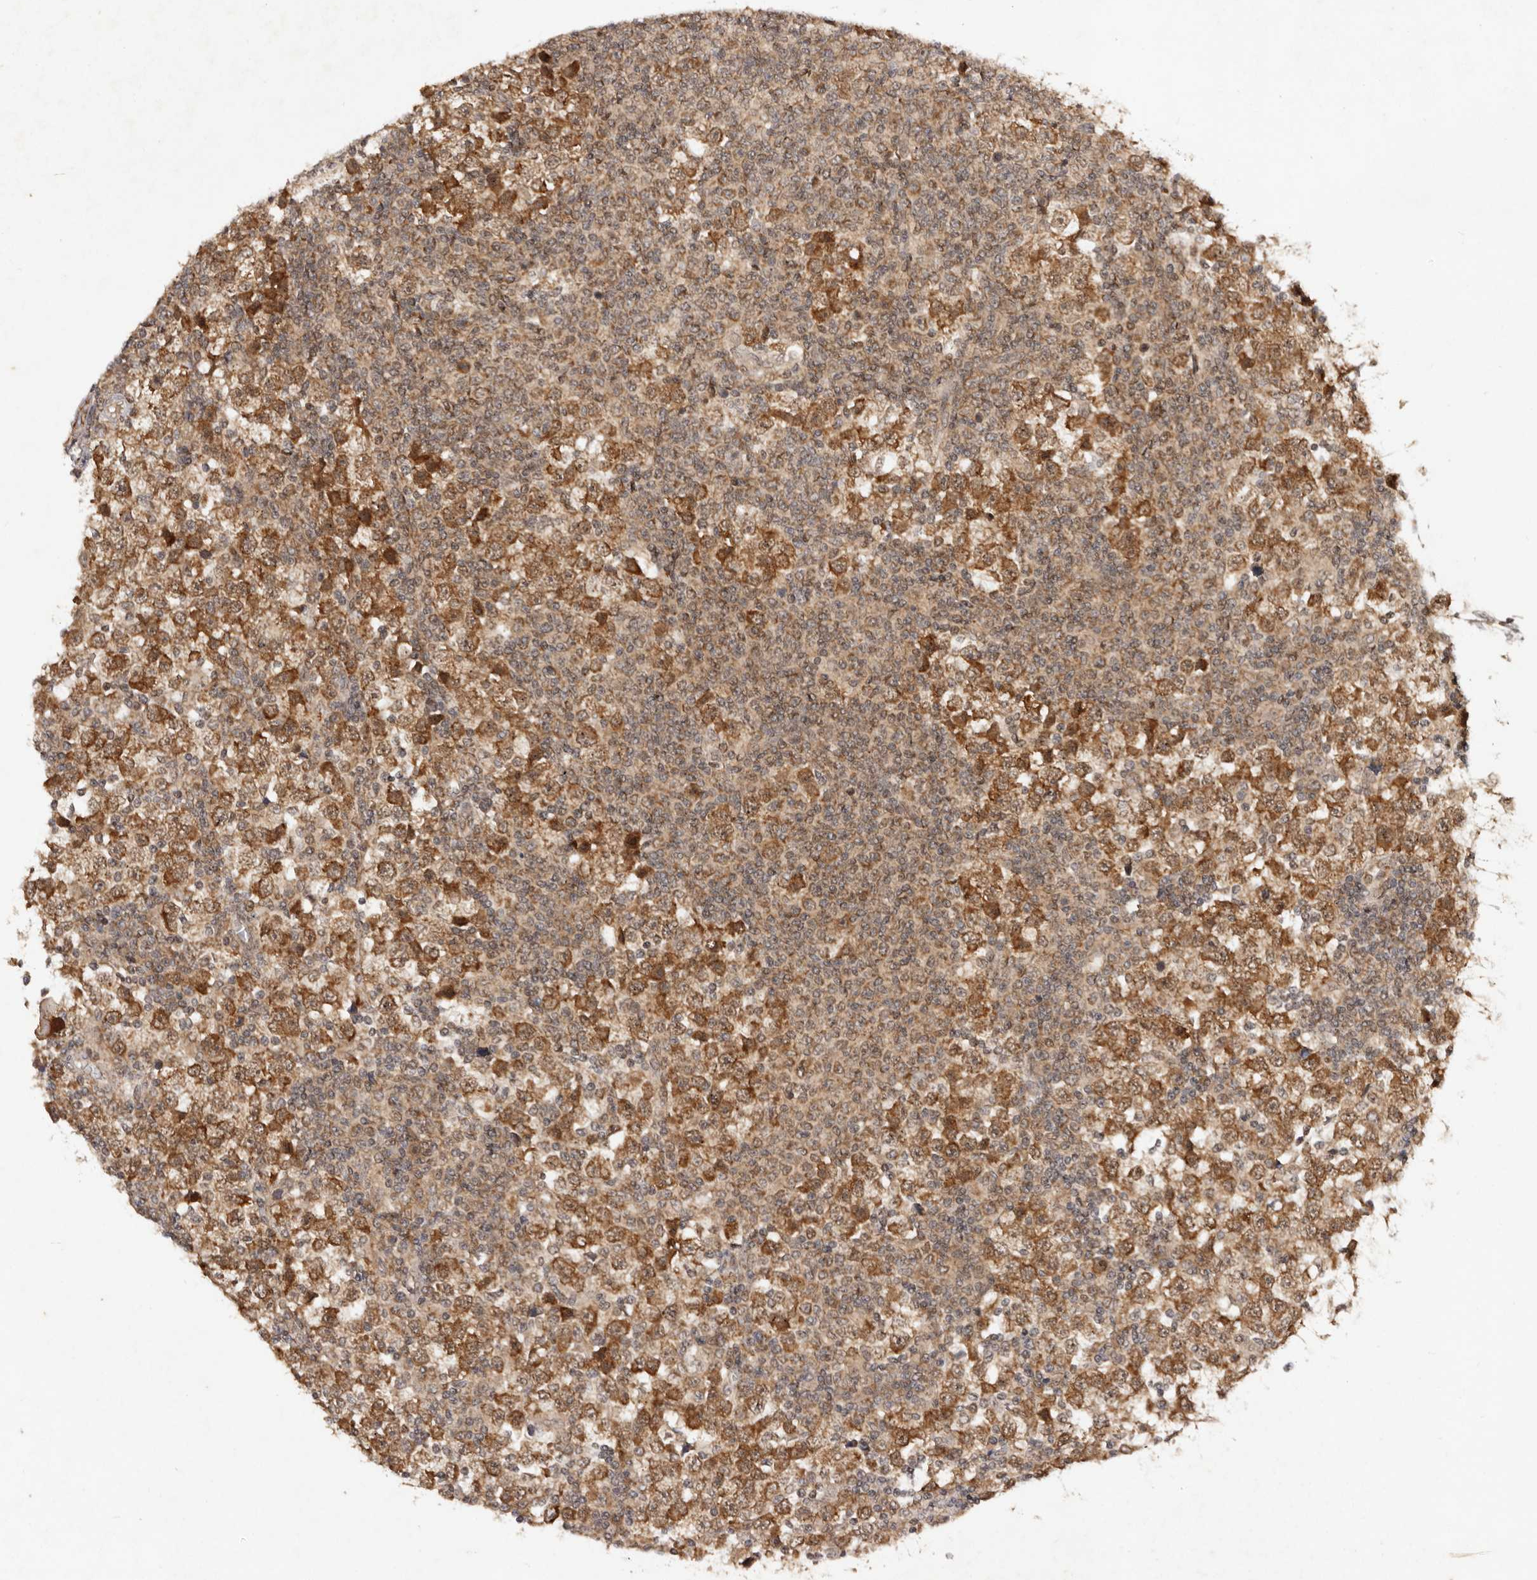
{"staining": {"intensity": "moderate", "quantity": ">75%", "location": "cytoplasmic/membranous"}, "tissue": "testis cancer", "cell_type": "Tumor cells", "image_type": "cancer", "snomed": [{"axis": "morphology", "description": "Seminoma, NOS"}, {"axis": "topography", "description": "Testis"}], "caption": "A brown stain shows moderate cytoplasmic/membranous expression of a protein in seminoma (testis) tumor cells.", "gene": "TARS2", "patient": {"sex": "male", "age": 65}}